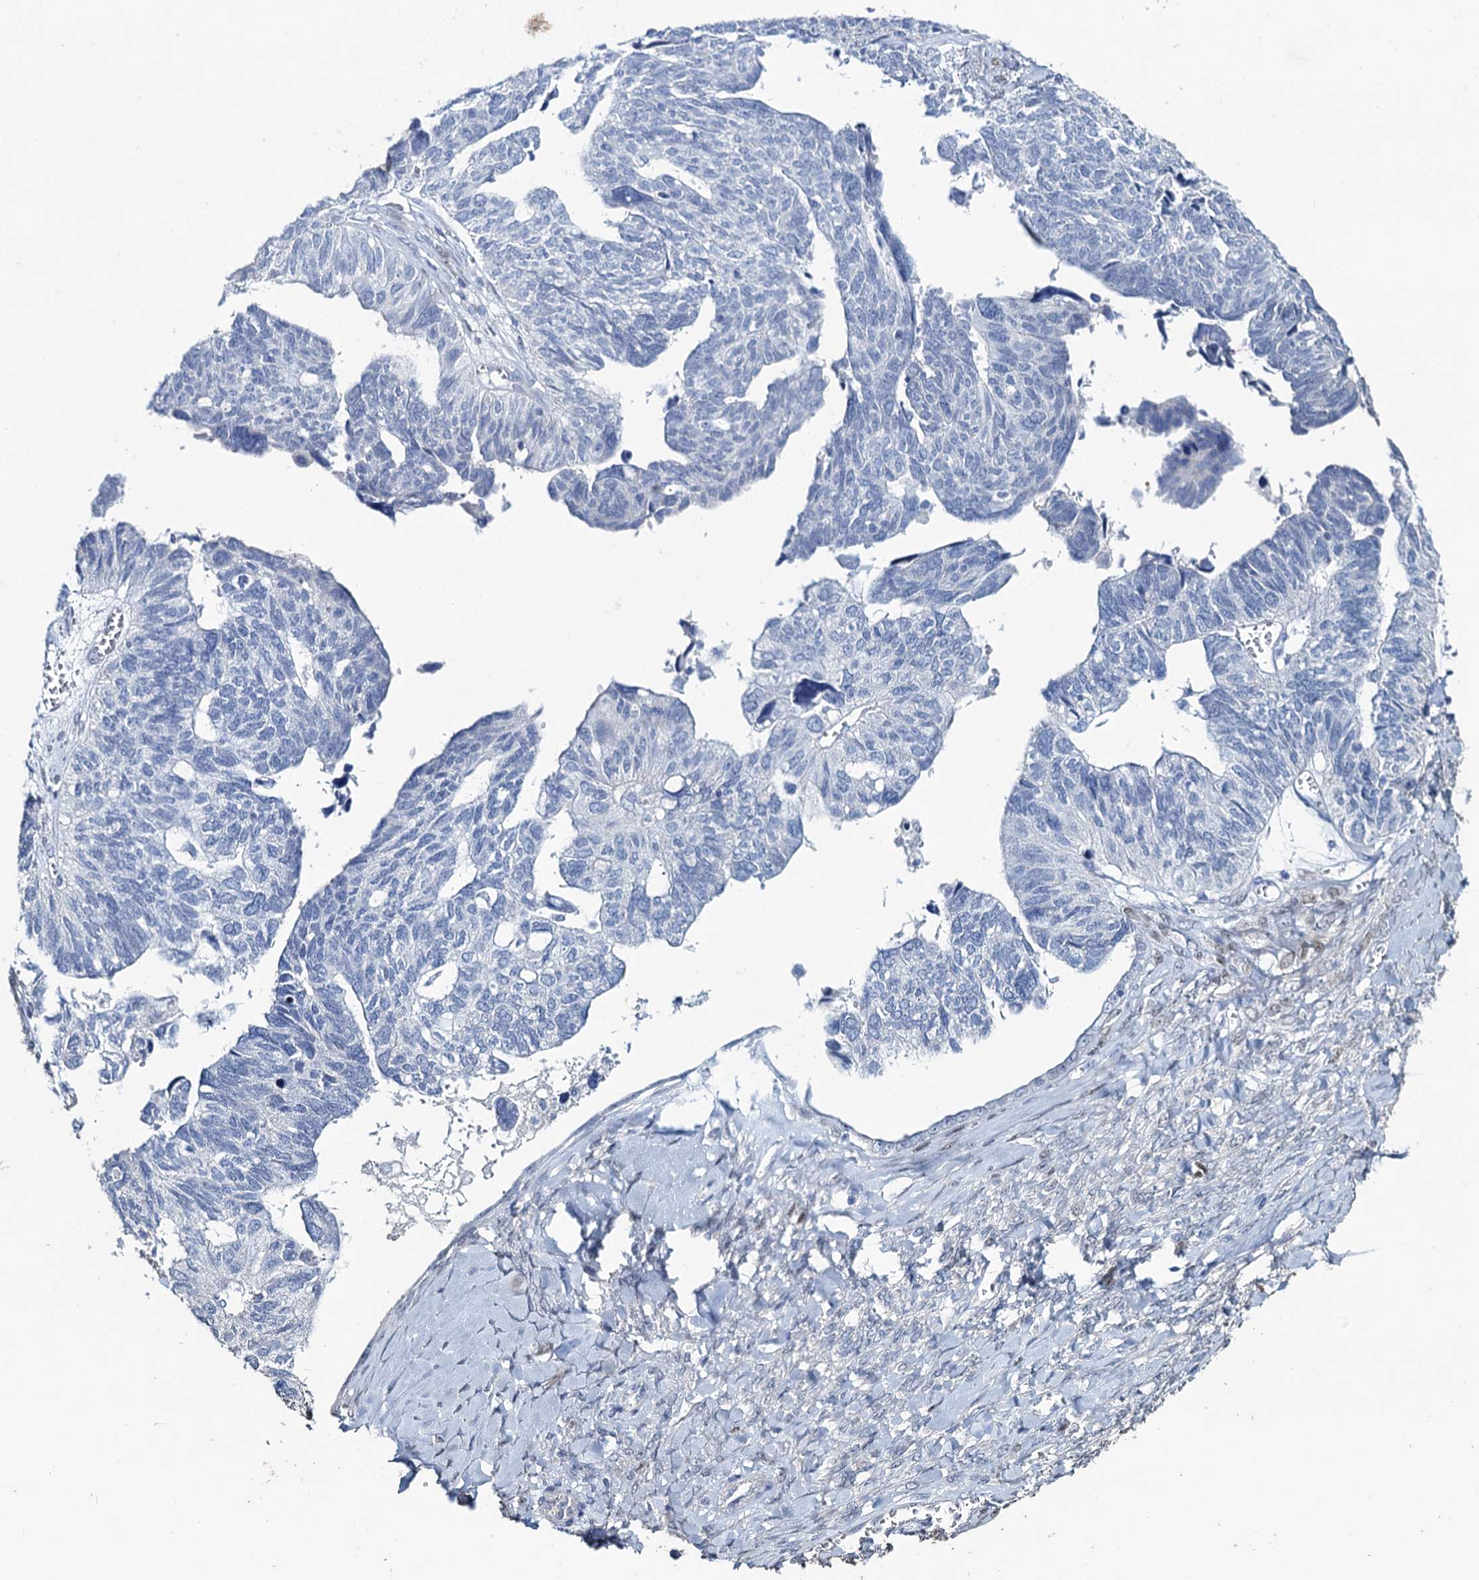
{"staining": {"intensity": "negative", "quantity": "none", "location": "none"}, "tissue": "ovarian cancer", "cell_type": "Tumor cells", "image_type": "cancer", "snomed": [{"axis": "morphology", "description": "Cystadenocarcinoma, serous, NOS"}, {"axis": "topography", "description": "Ovary"}], "caption": "High power microscopy image of an immunohistochemistry histopathology image of ovarian serous cystadenocarcinoma, revealing no significant staining in tumor cells.", "gene": "TOX3", "patient": {"sex": "female", "age": 79}}